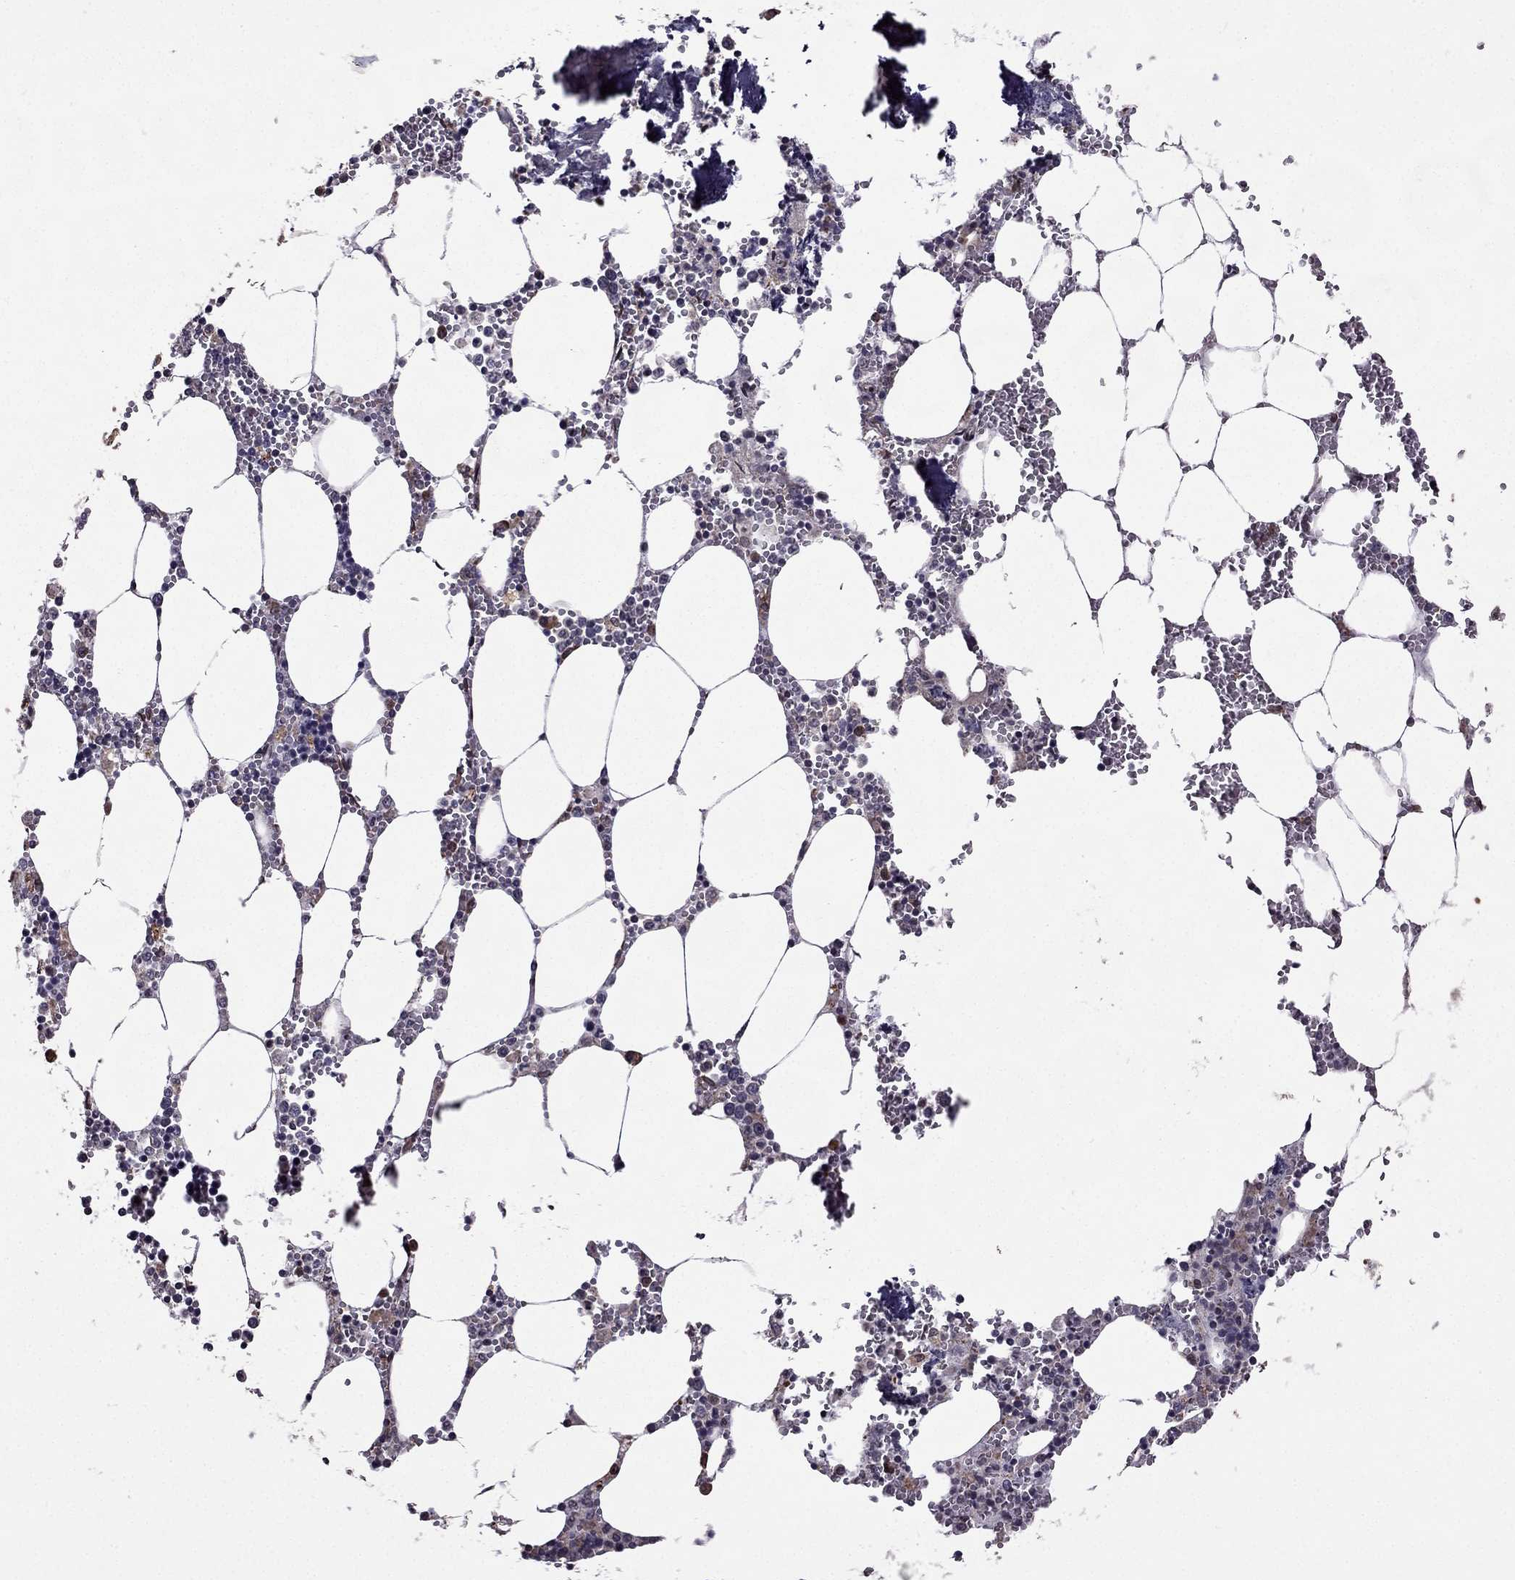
{"staining": {"intensity": "strong", "quantity": "<25%", "location": "cytoplasmic/membranous"}, "tissue": "bone marrow", "cell_type": "Hematopoietic cells", "image_type": "normal", "snomed": [{"axis": "morphology", "description": "Normal tissue, NOS"}, {"axis": "topography", "description": "Bone marrow"}], "caption": "Immunohistochemical staining of normal bone marrow reveals medium levels of strong cytoplasmic/membranous expression in approximately <25% of hematopoietic cells. (Brightfield microscopy of DAB IHC at high magnification).", "gene": "IKBIP", "patient": {"sex": "male", "age": 54}}